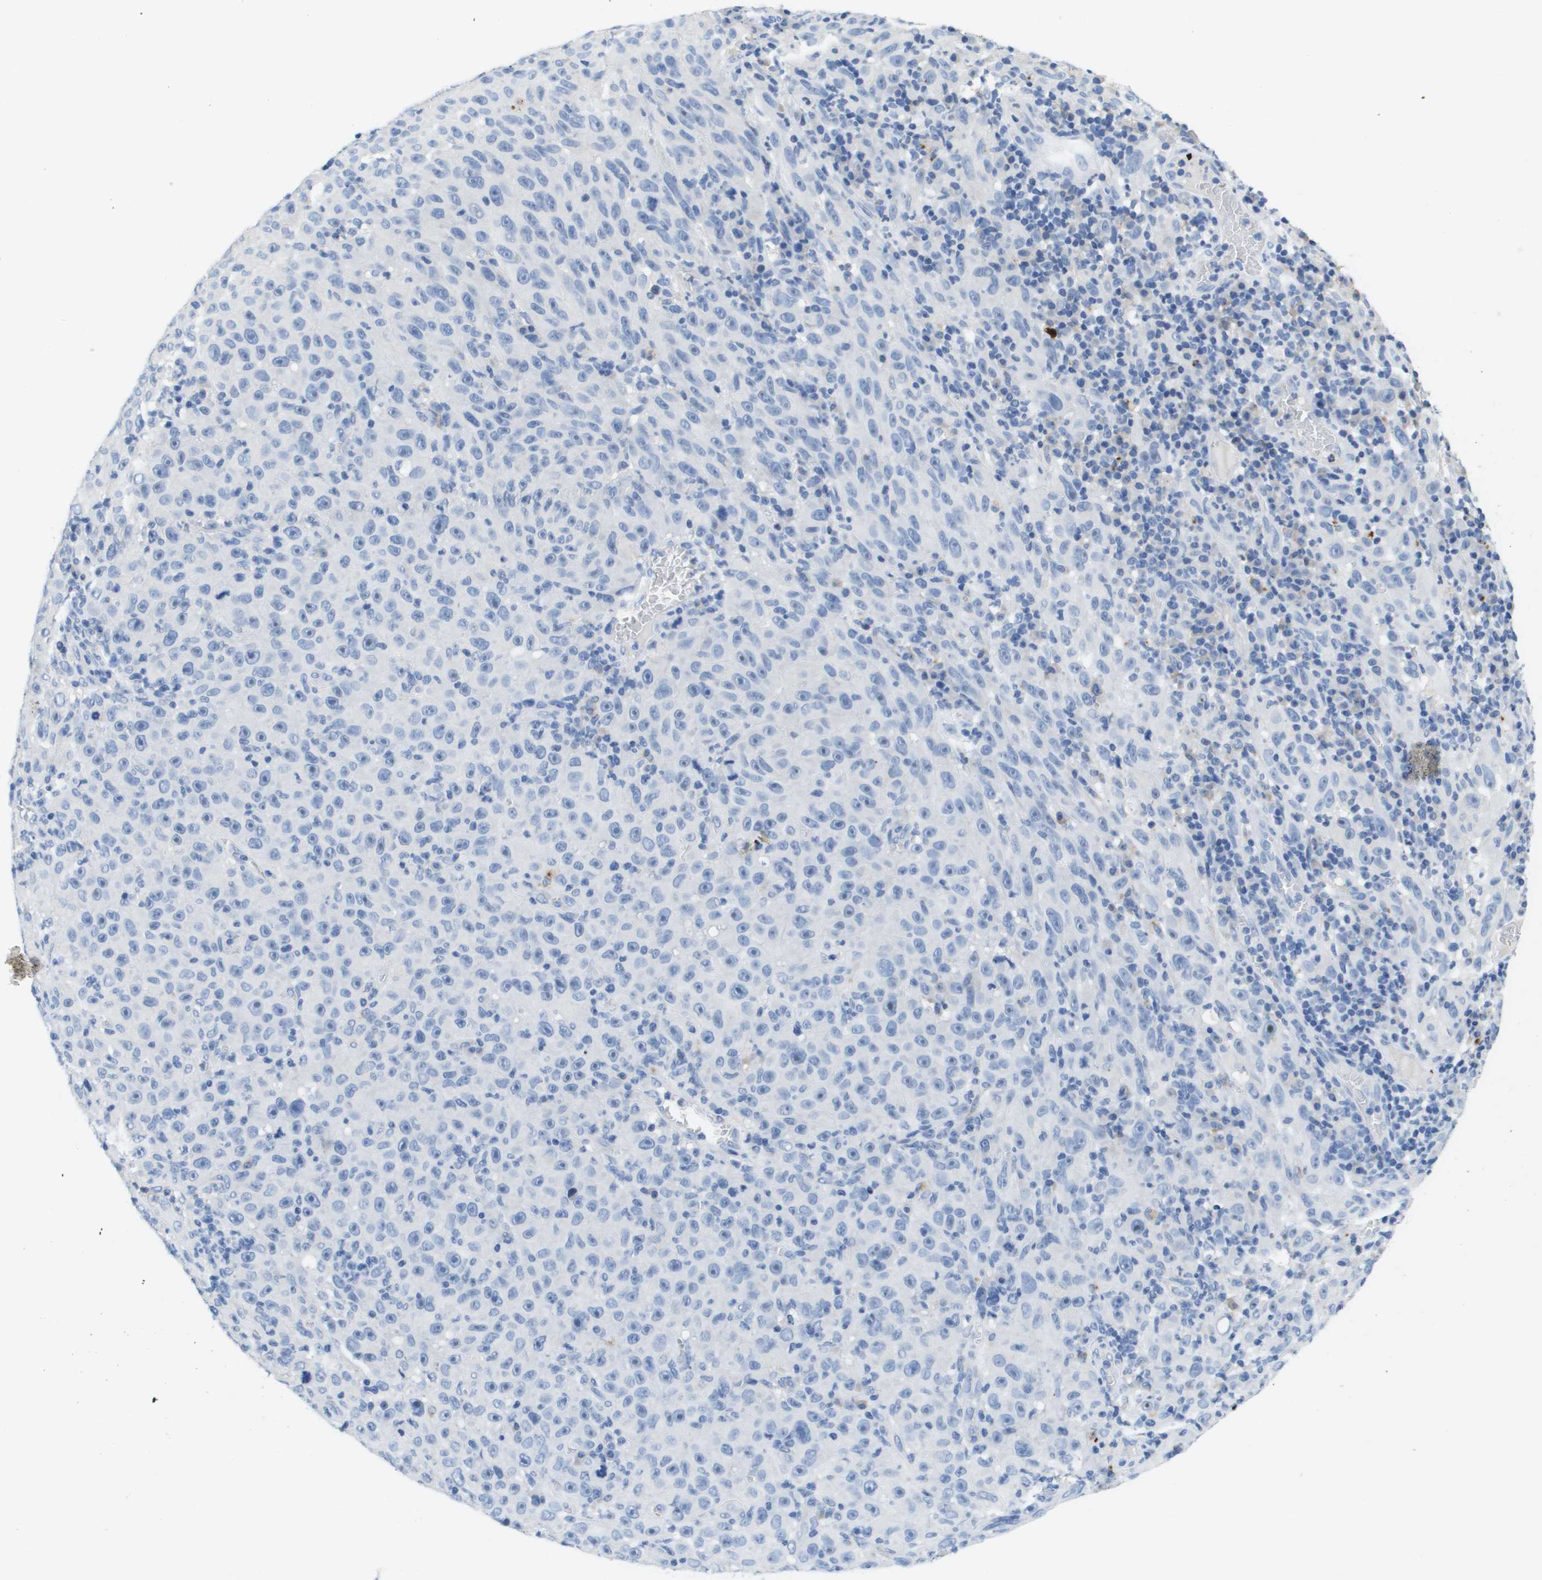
{"staining": {"intensity": "negative", "quantity": "none", "location": "none"}, "tissue": "melanoma", "cell_type": "Tumor cells", "image_type": "cancer", "snomed": [{"axis": "morphology", "description": "Malignant melanoma, NOS"}, {"axis": "topography", "description": "Skin"}], "caption": "The IHC histopathology image has no significant staining in tumor cells of melanoma tissue.", "gene": "MS4A1", "patient": {"sex": "female", "age": 82}}